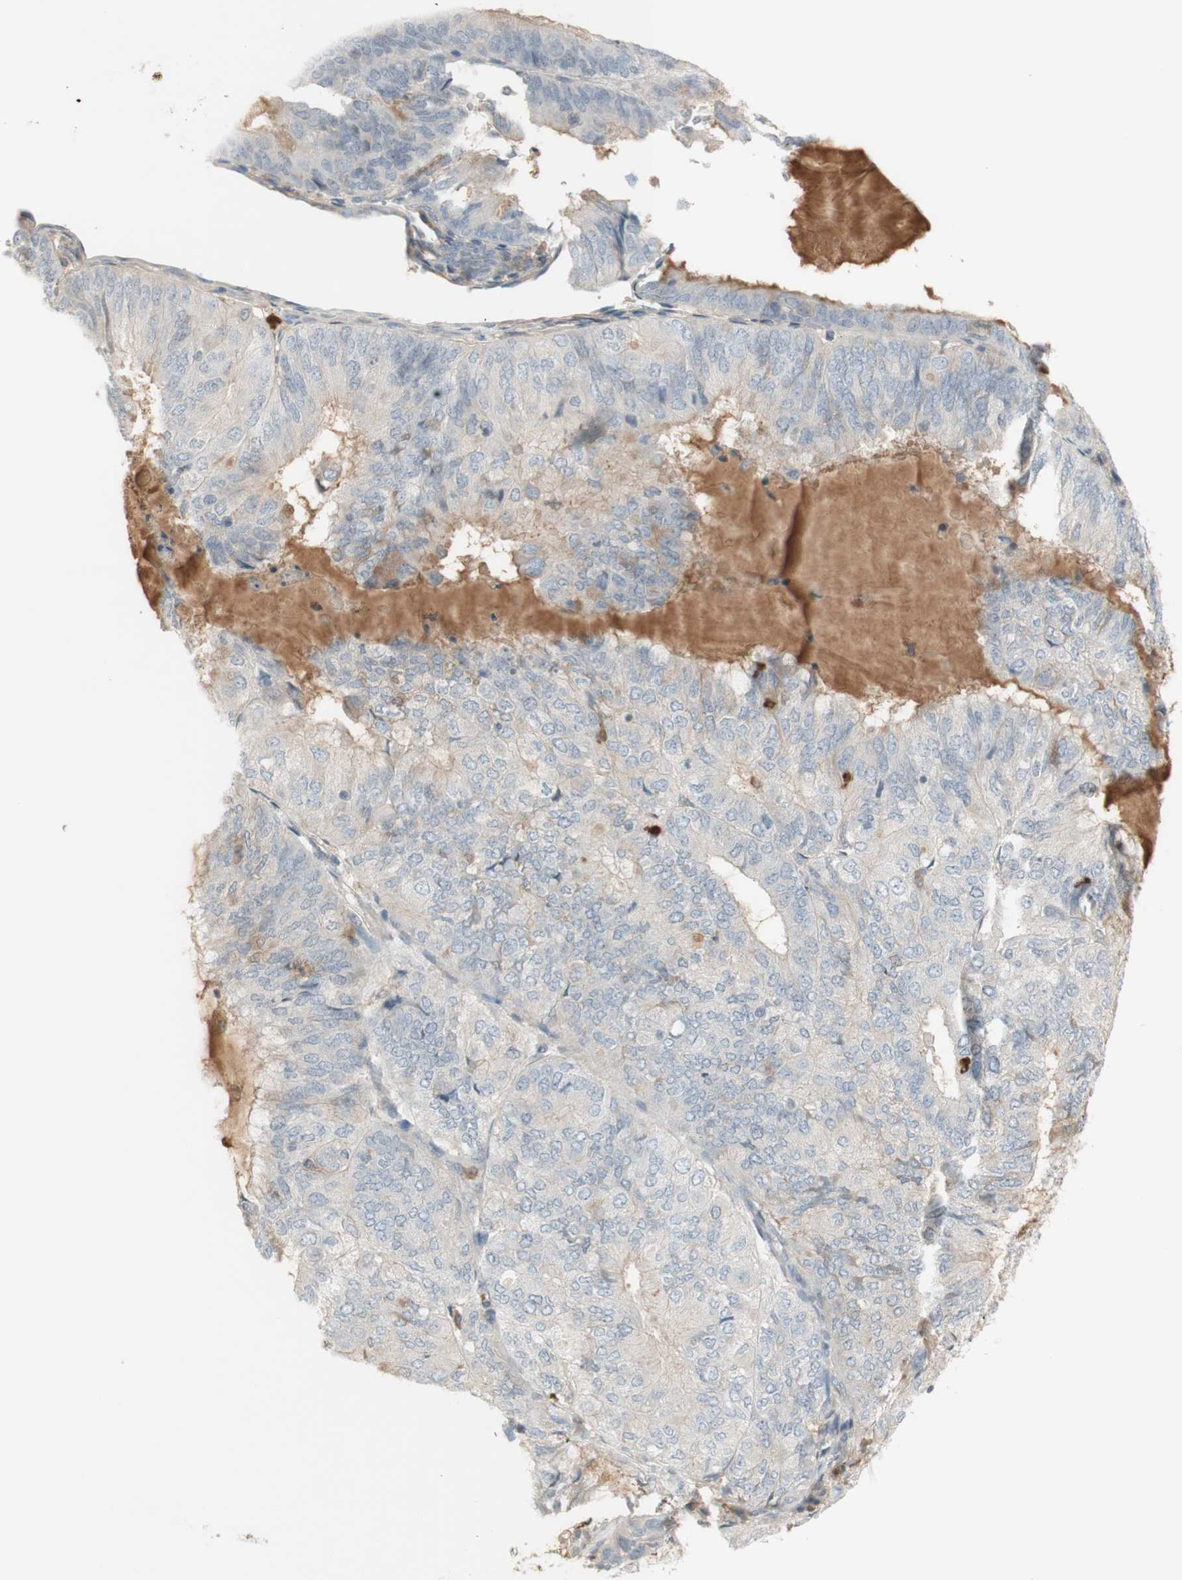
{"staining": {"intensity": "weak", "quantity": "<25%", "location": "cytoplasmic/membranous"}, "tissue": "endometrial cancer", "cell_type": "Tumor cells", "image_type": "cancer", "snomed": [{"axis": "morphology", "description": "Adenocarcinoma, NOS"}, {"axis": "topography", "description": "Endometrium"}], "caption": "High magnification brightfield microscopy of endometrial cancer (adenocarcinoma) stained with DAB (3,3'-diaminobenzidine) (brown) and counterstained with hematoxylin (blue): tumor cells show no significant expression.", "gene": "NID1", "patient": {"sex": "female", "age": 81}}